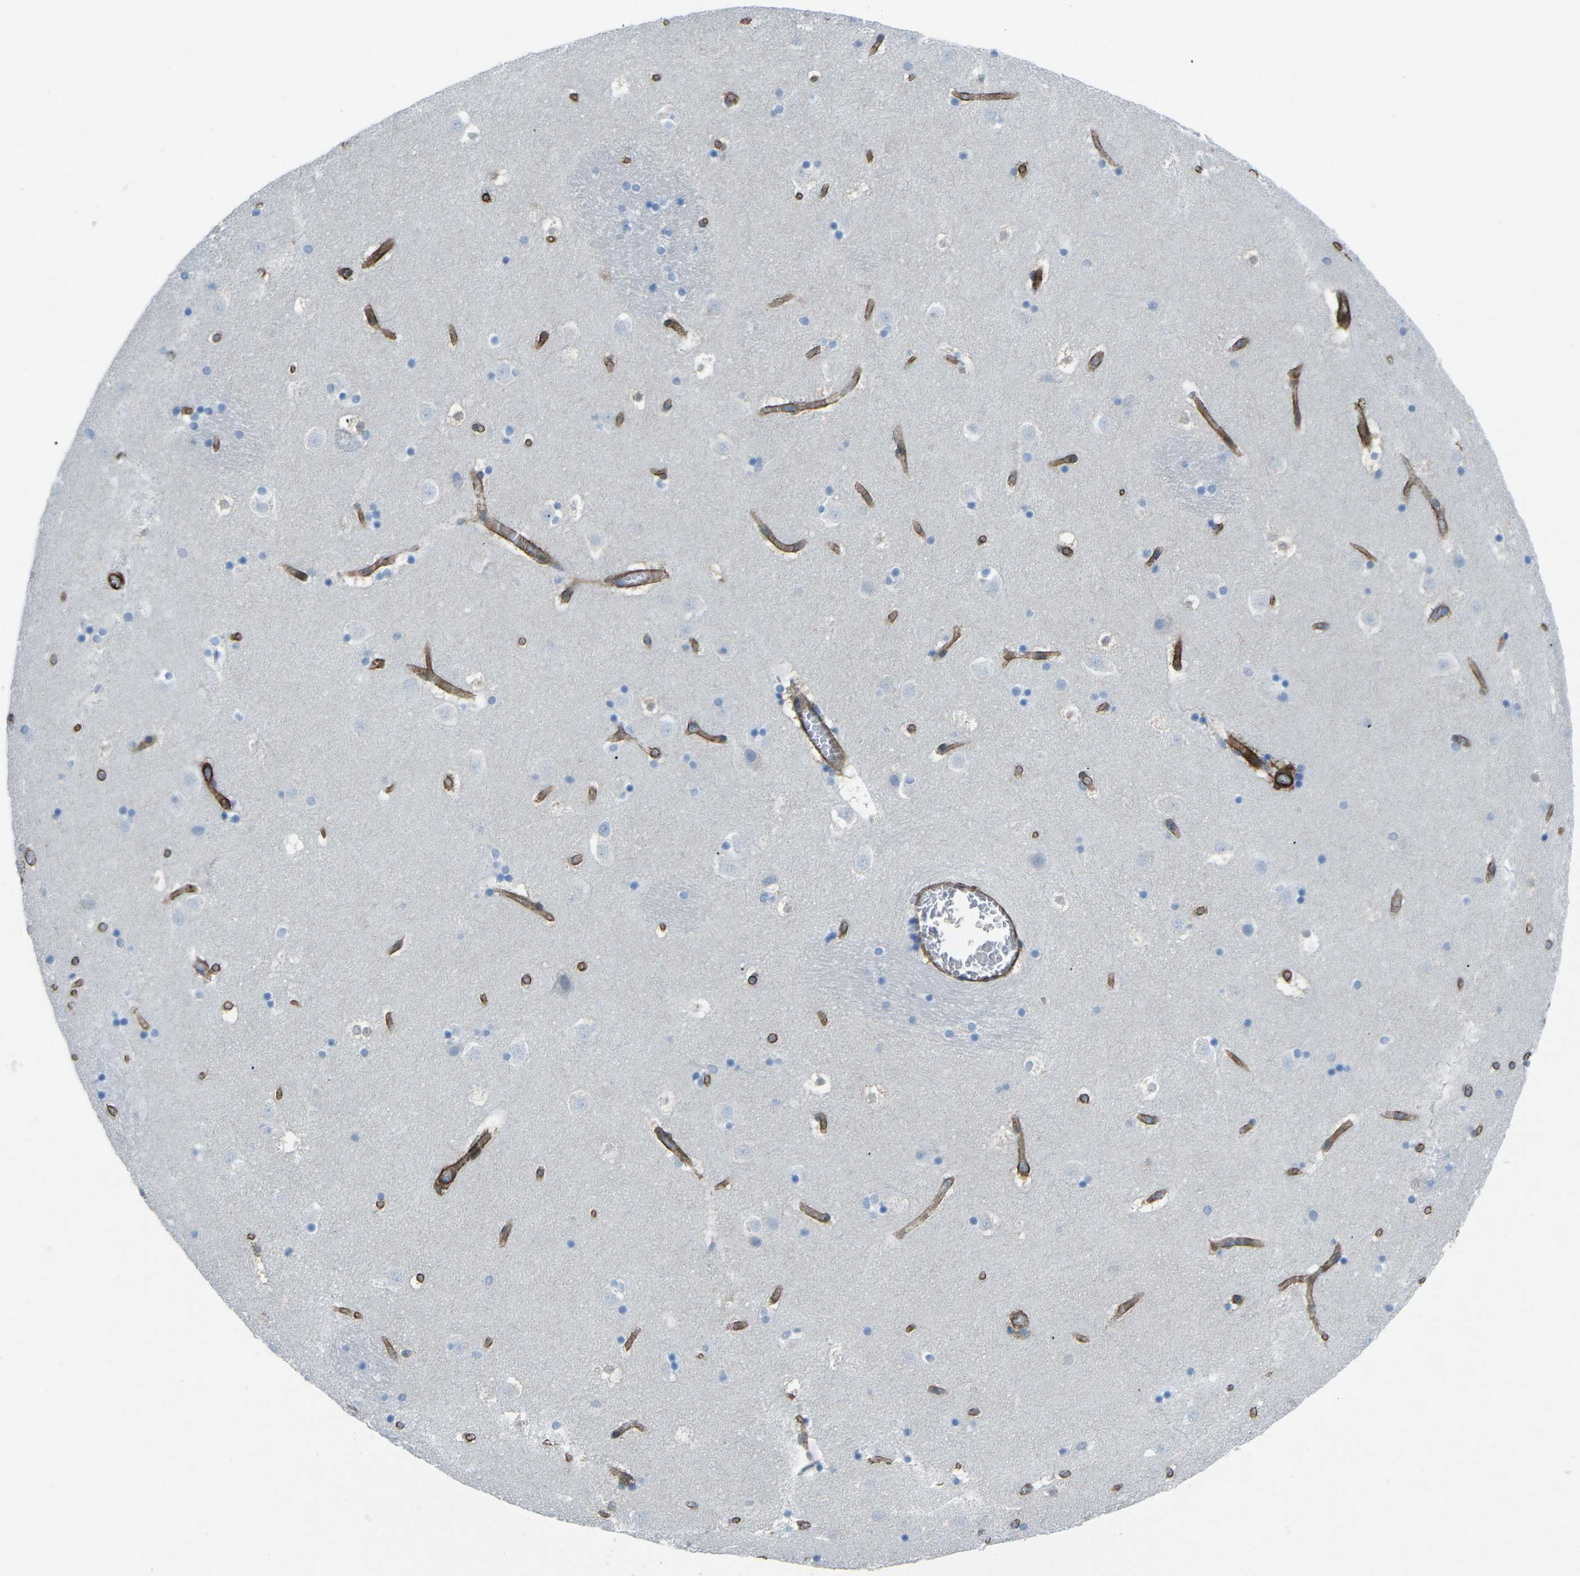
{"staining": {"intensity": "negative", "quantity": "none", "location": "none"}, "tissue": "caudate", "cell_type": "Glial cells", "image_type": "normal", "snomed": [{"axis": "morphology", "description": "Normal tissue, NOS"}, {"axis": "topography", "description": "Lateral ventricle wall"}], "caption": "Photomicrograph shows no significant protein staining in glial cells of benign caudate.", "gene": "UTRN", "patient": {"sex": "male", "age": 45}}